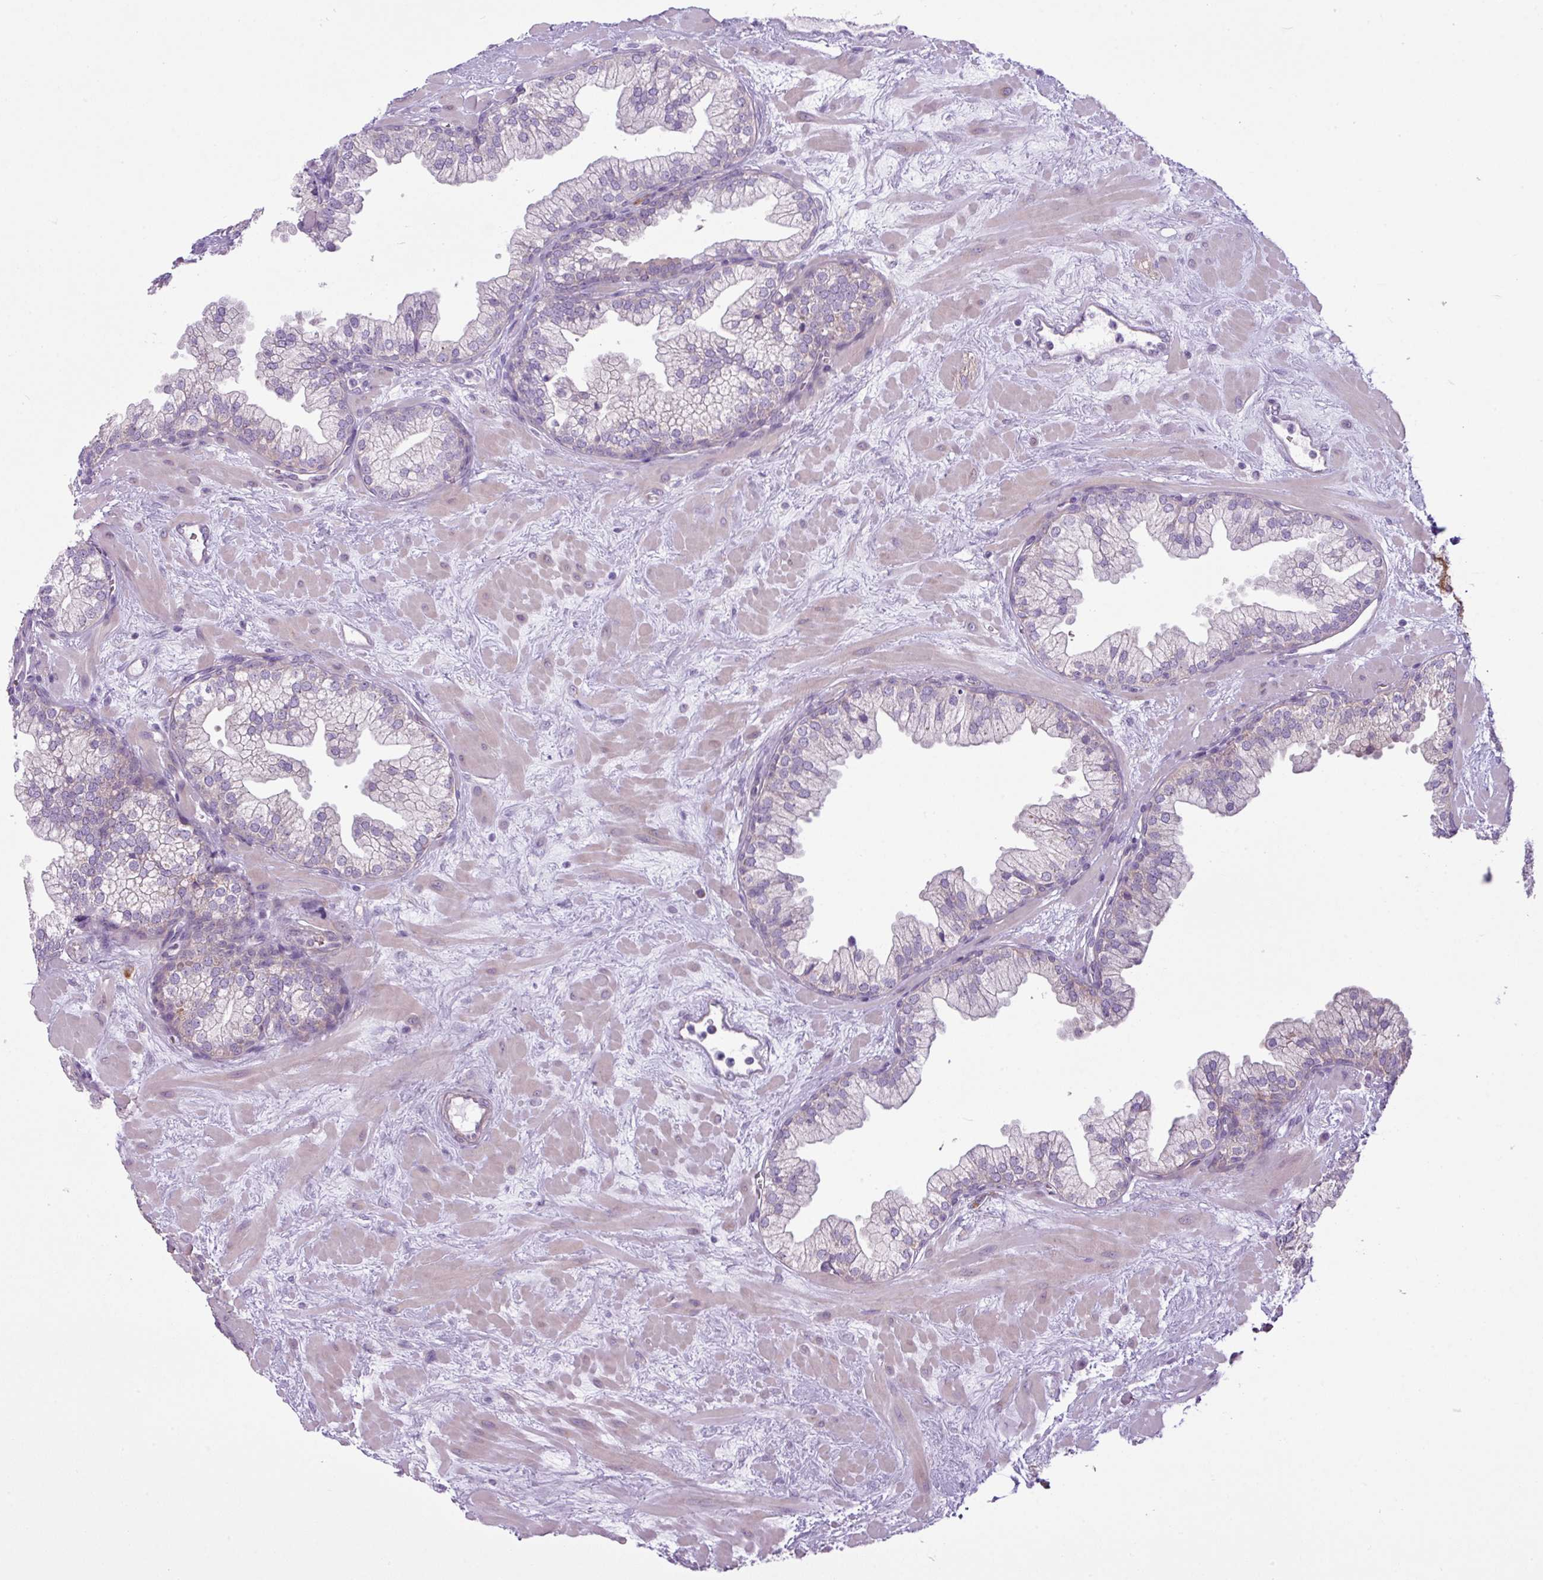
{"staining": {"intensity": "weak", "quantity": "<25%", "location": "cytoplasmic/membranous"}, "tissue": "prostate", "cell_type": "Glandular cells", "image_type": "normal", "snomed": [{"axis": "morphology", "description": "Normal tissue, NOS"}, {"axis": "topography", "description": "Prostate"}, {"axis": "topography", "description": "Peripheral nerve tissue"}], "caption": "An immunohistochemistry photomicrograph of benign prostate is shown. There is no staining in glandular cells of prostate. (DAB (3,3'-diaminobenzidine) immunohistochemistry, high magnification).", "gene": "CAMK2A", "patient": {"sex": "male", "age": 61}}